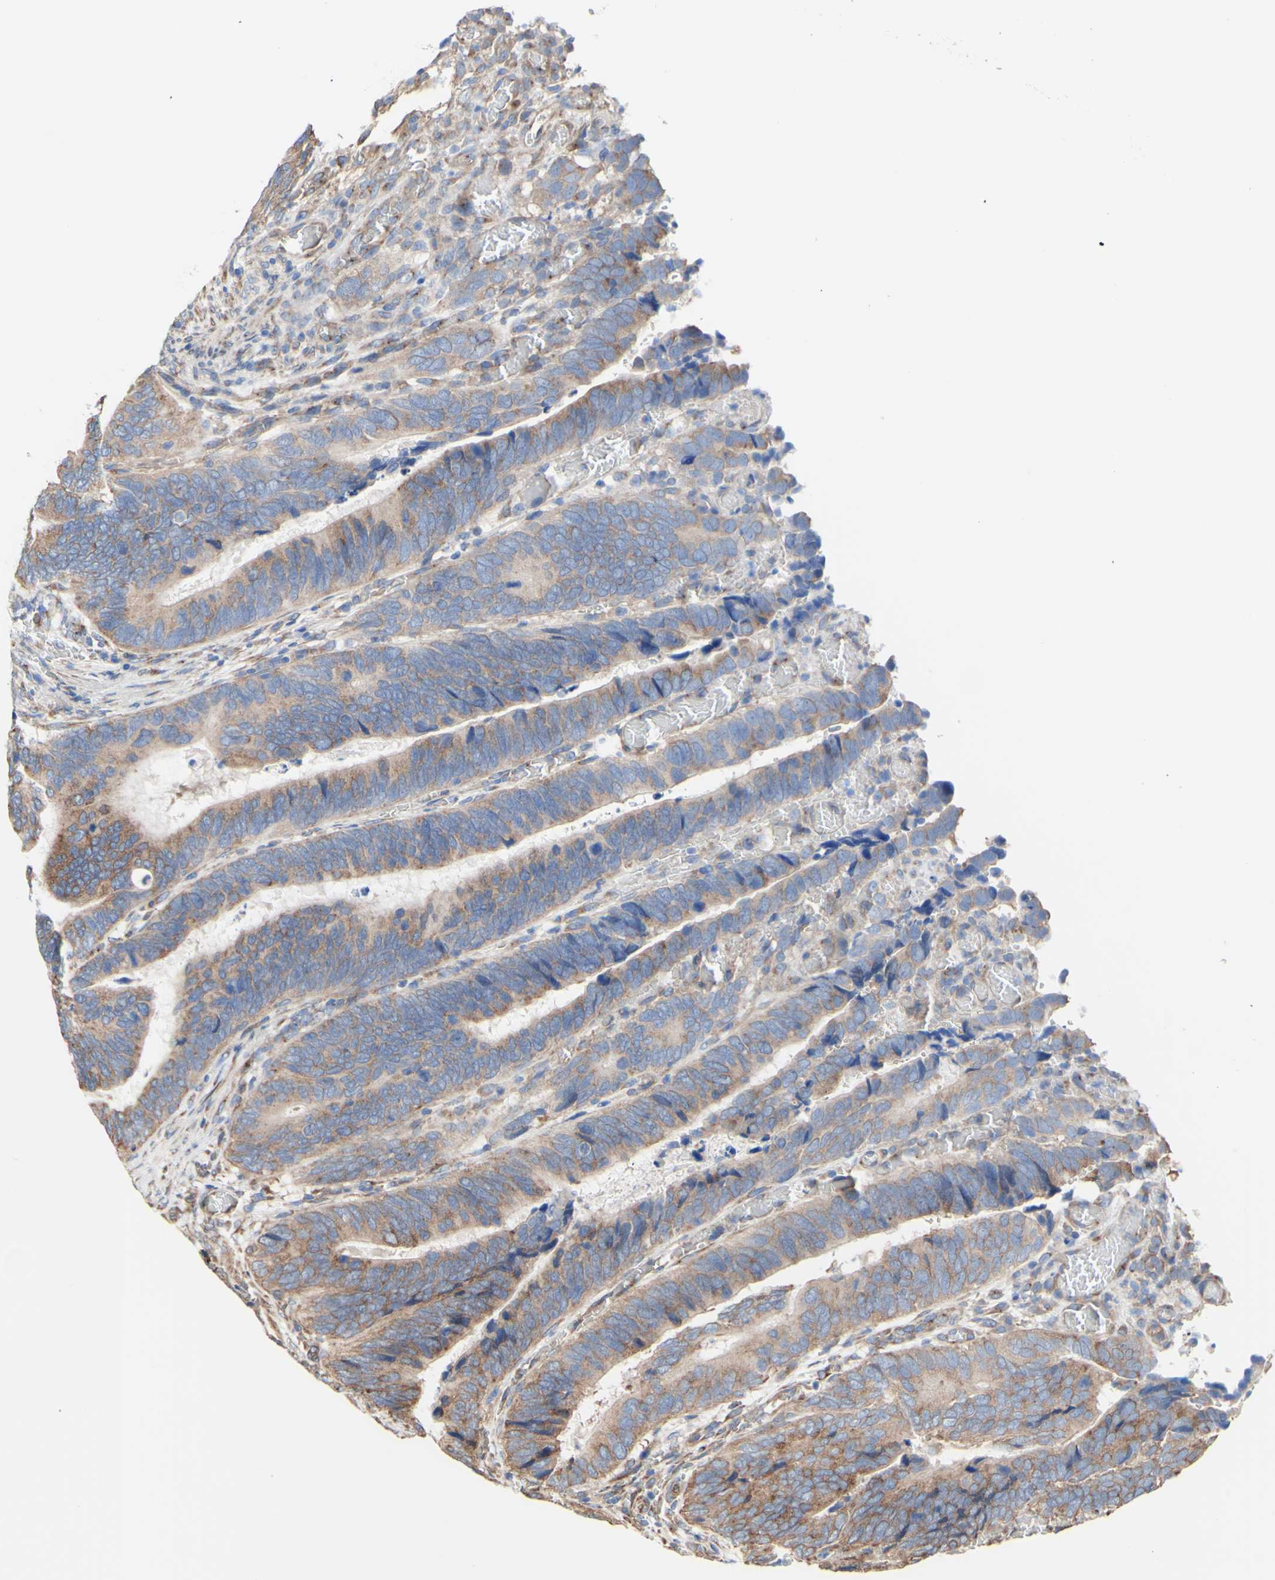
{"staining": {"intensity": "moderate", "quantity": ">75%", "location": "cytoplasmic/membranous"}, "tissue": "colorectal cancer", "cell_type": "Tumor cells", "image_type": "cancer", "snomed": [{"axis": "morphology", "description": "Adenocarcinoma, NOS"}, {"axis": "topography", "description": "Colon"}], "caption": "A brown stain shows moderate cytoplasmic/membranous expression of a protein in colorectal adenocarcinoma tumor cells. (Brightfield microscopy of DAB IHC at high magnification).", "gene": "LRIG3", "patient": {"sex": "male", "age": 72}}